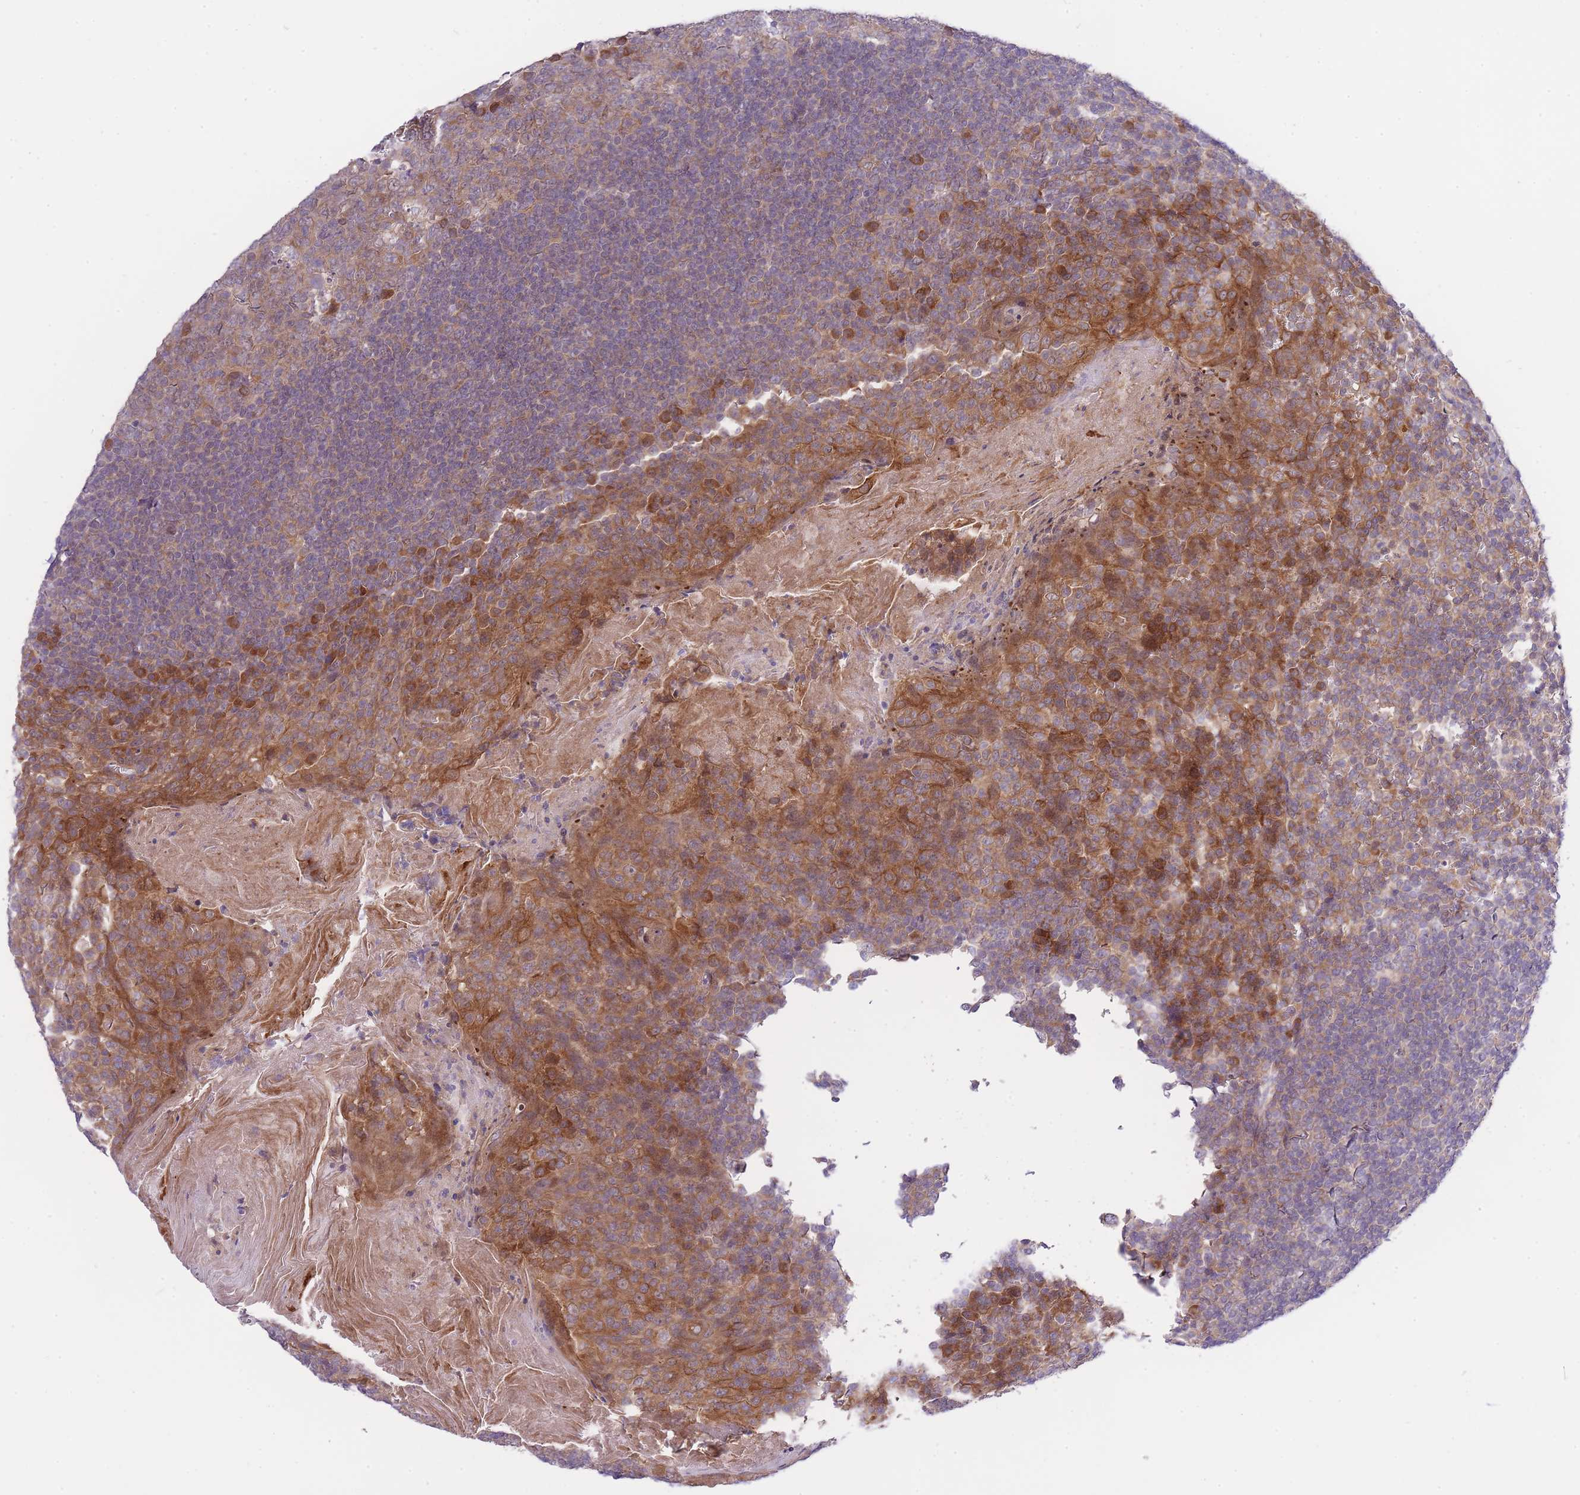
{"staining": {"intensity": "moderate", "quantity": ">75%", "location": "cytoplasmic/membranous"}, "tissue": "tonsil", "cell_type": "Germinal center cells", "image_type": "normal", "snomed": [{"axis": "morphology", "description": "Normal tissue, NOS"}, {"axis": "topography", "description": "Tonsil"}], "caption": "Human tonsil stained with a brown dye demonstrates moderate cytoplasmic/membranous positive staining in about >75% of germinal center cells.", "gene": "EIF2B2", "patient": {"sex": "male", "age": 27}}